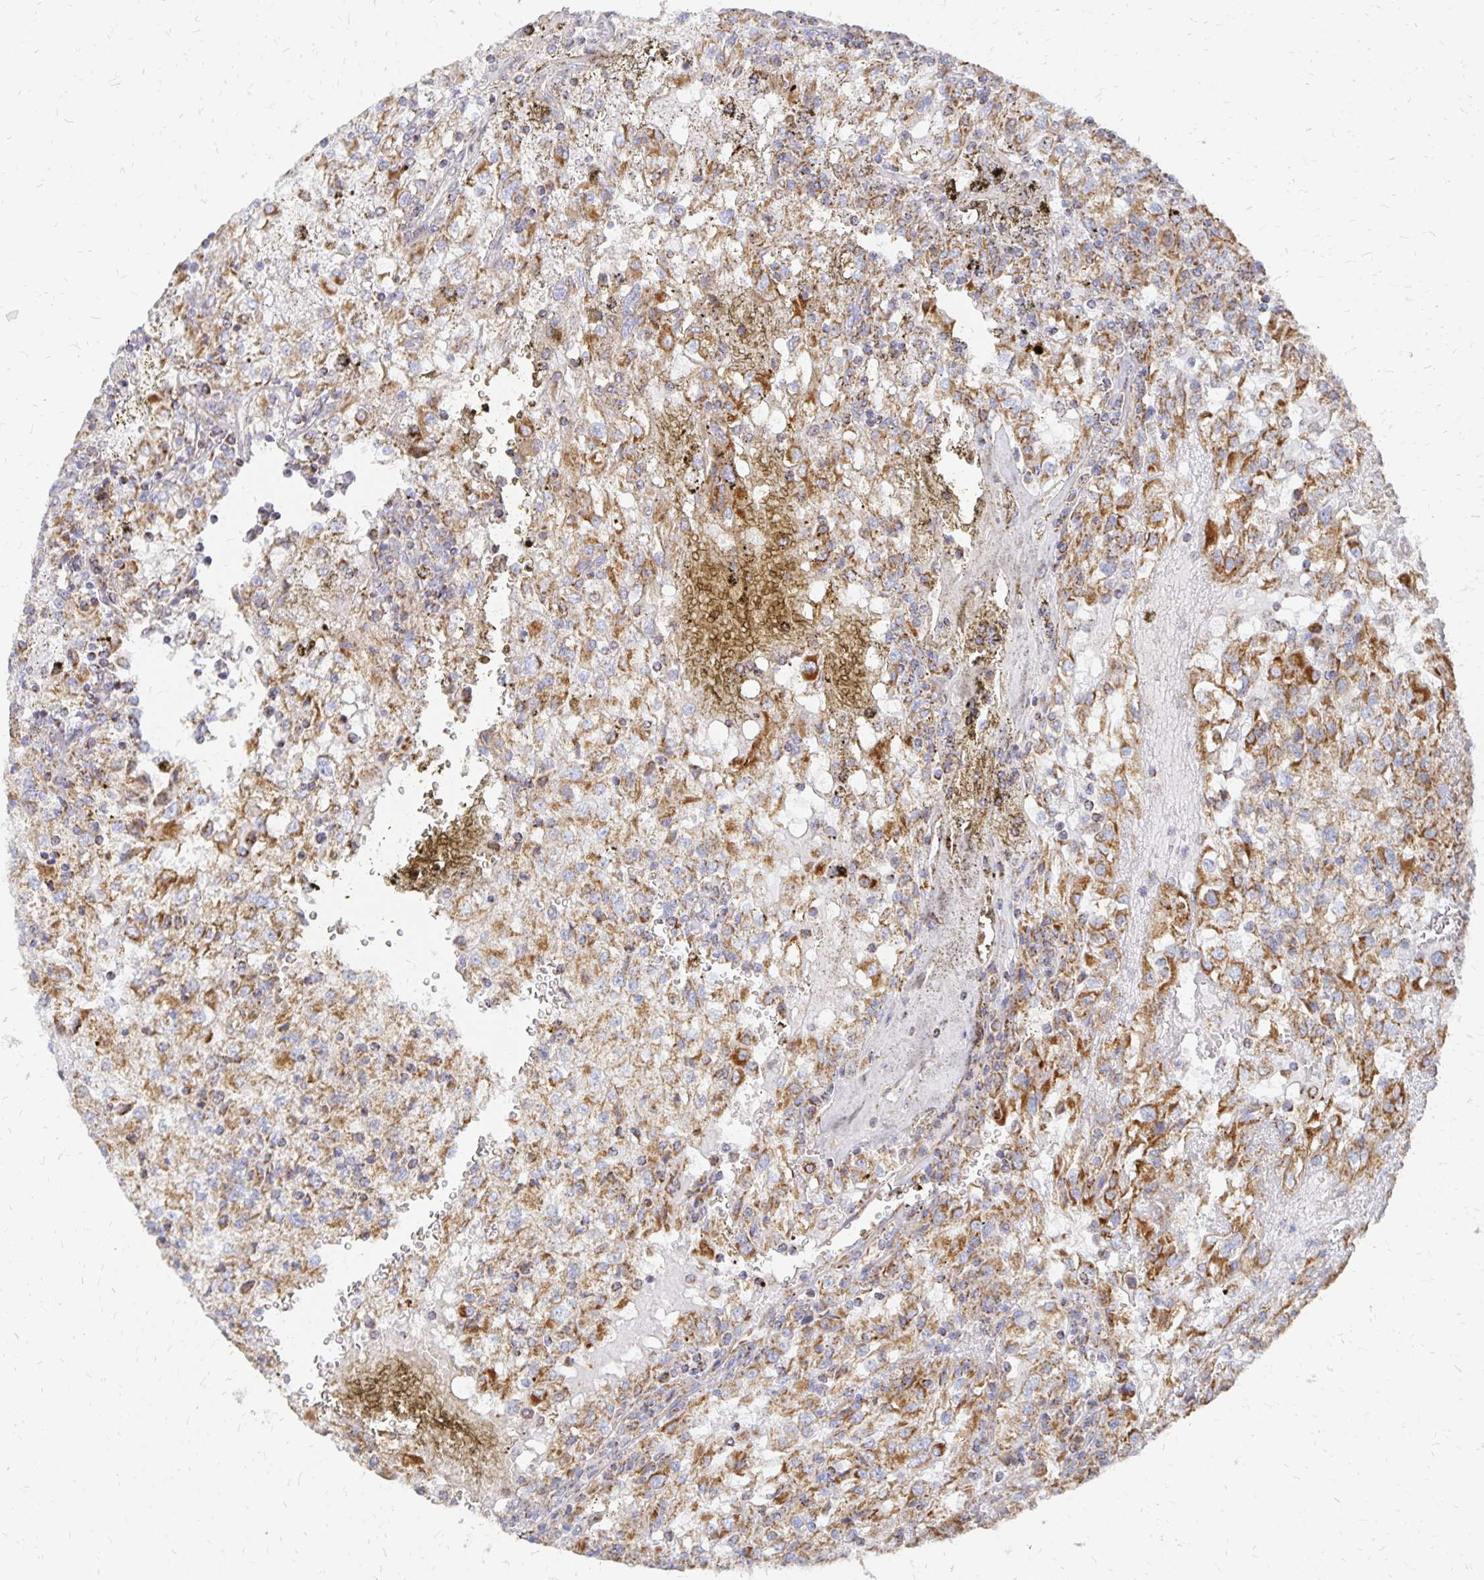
{"staining": {"intensity": "moderate", "quantity": ">75%", "location": "cytoplasmic/membranous"}, "tissue": "renal cancer", "cell_type": "Tumor cells", "image_type": "cancer", "snomed": [{"axis": "morphology", "description": "Adenocarcinoma, NOS"}, {"axis": "topography", "description": "Kidney"}], "caption": "Renal adenocarcinoma stained for a protein (brown) shows moderate cytoplasmic/membranous positive expression in about >75% of tumor cells.", "gene": "STOML2", "patient": {"sex": "female", "age": 74}}